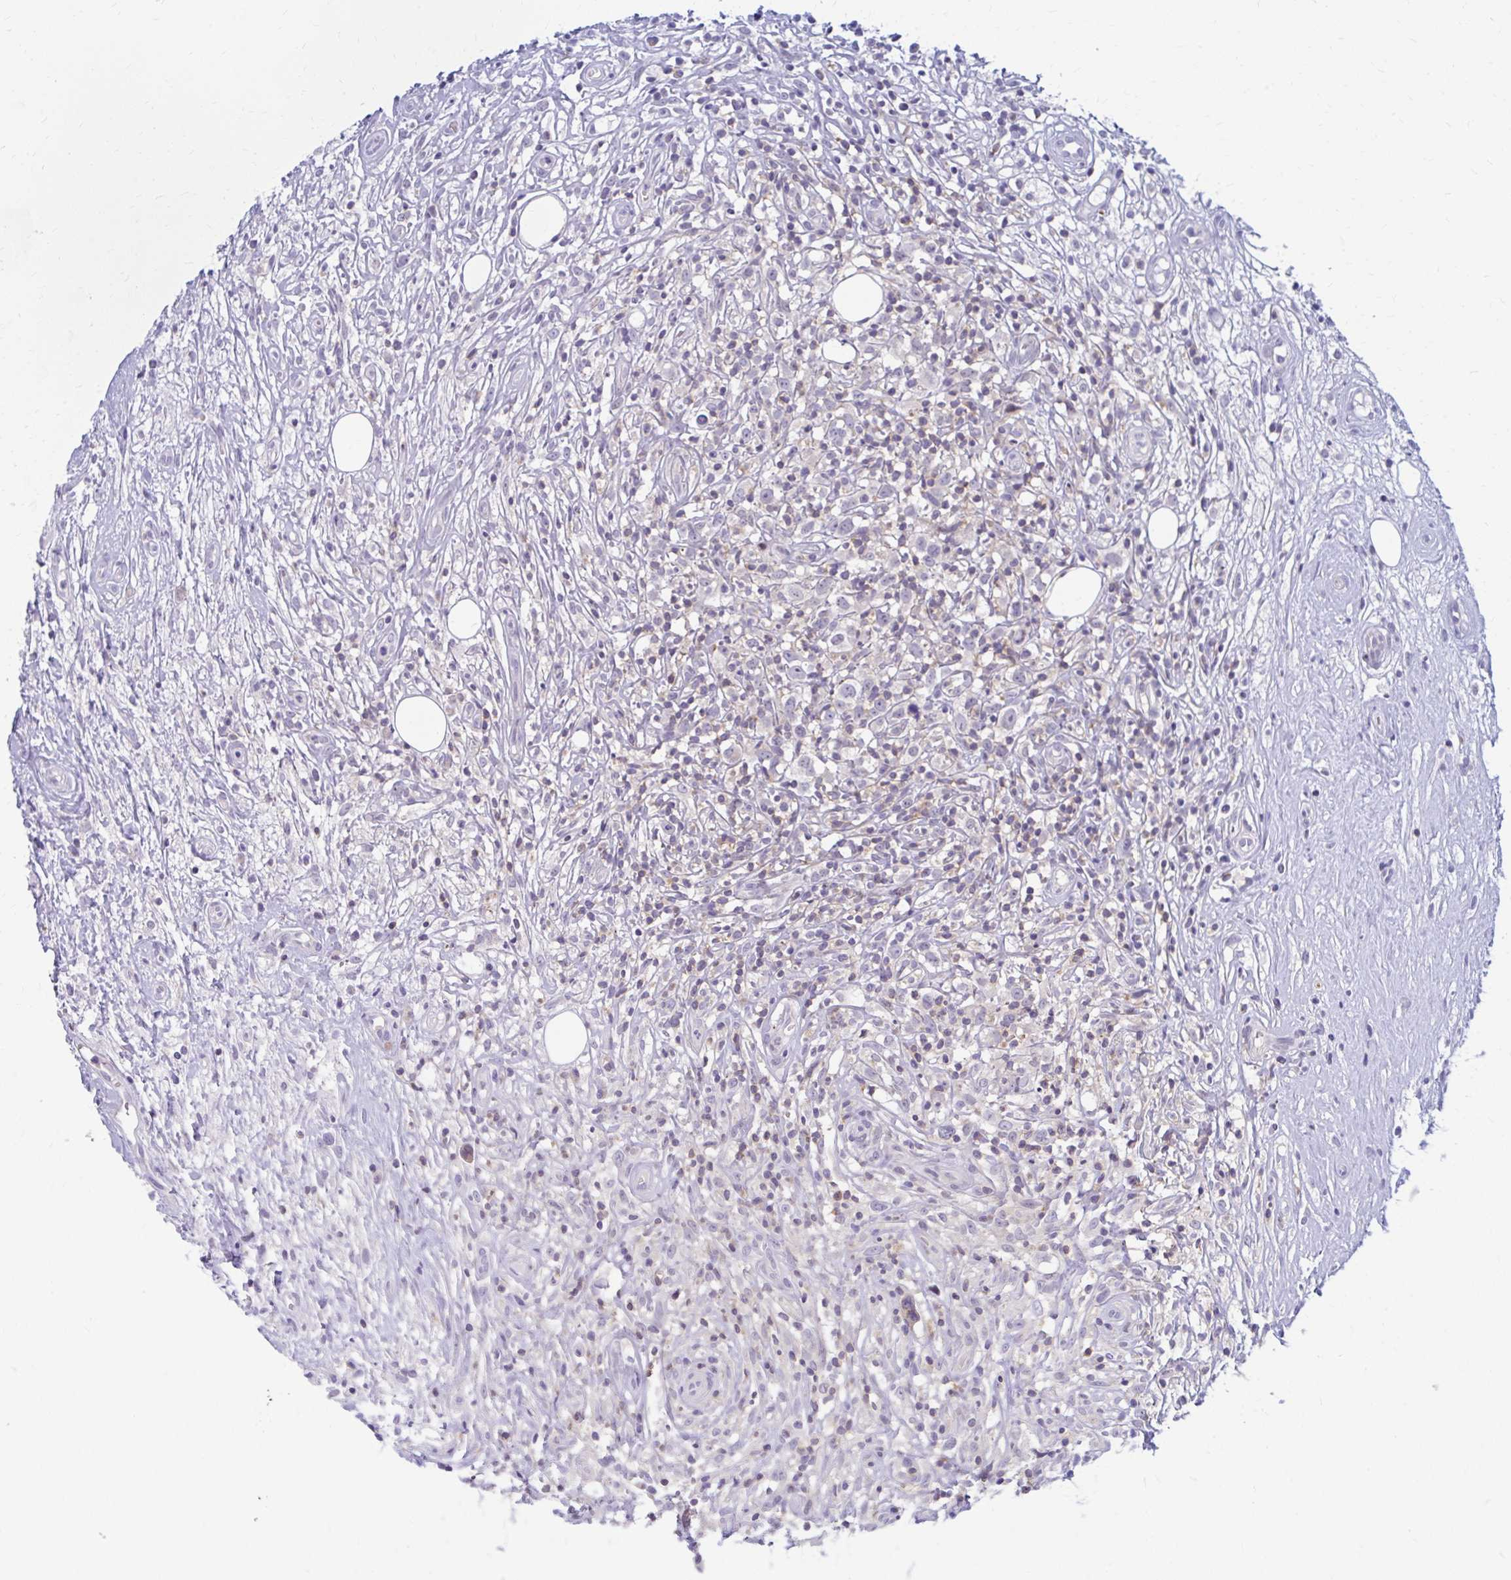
{"staining": {"intensity": "negative", "quantity": "none", "location": "none"}, "tissue": "lymphoma", "cell_type": "Tumor cells", "image_type": "cancer", "snomed": [{"axis": "morphology", "description": "Hodgkin's disease, NOS"}, {"axis": "topography", "description": "No Tissue"}], "caption": "A histopathology image of human lymphoma is negative for staining in tumor cells.", "gene": "RADIL", "patient": {"sex": "female", "age": 21}}